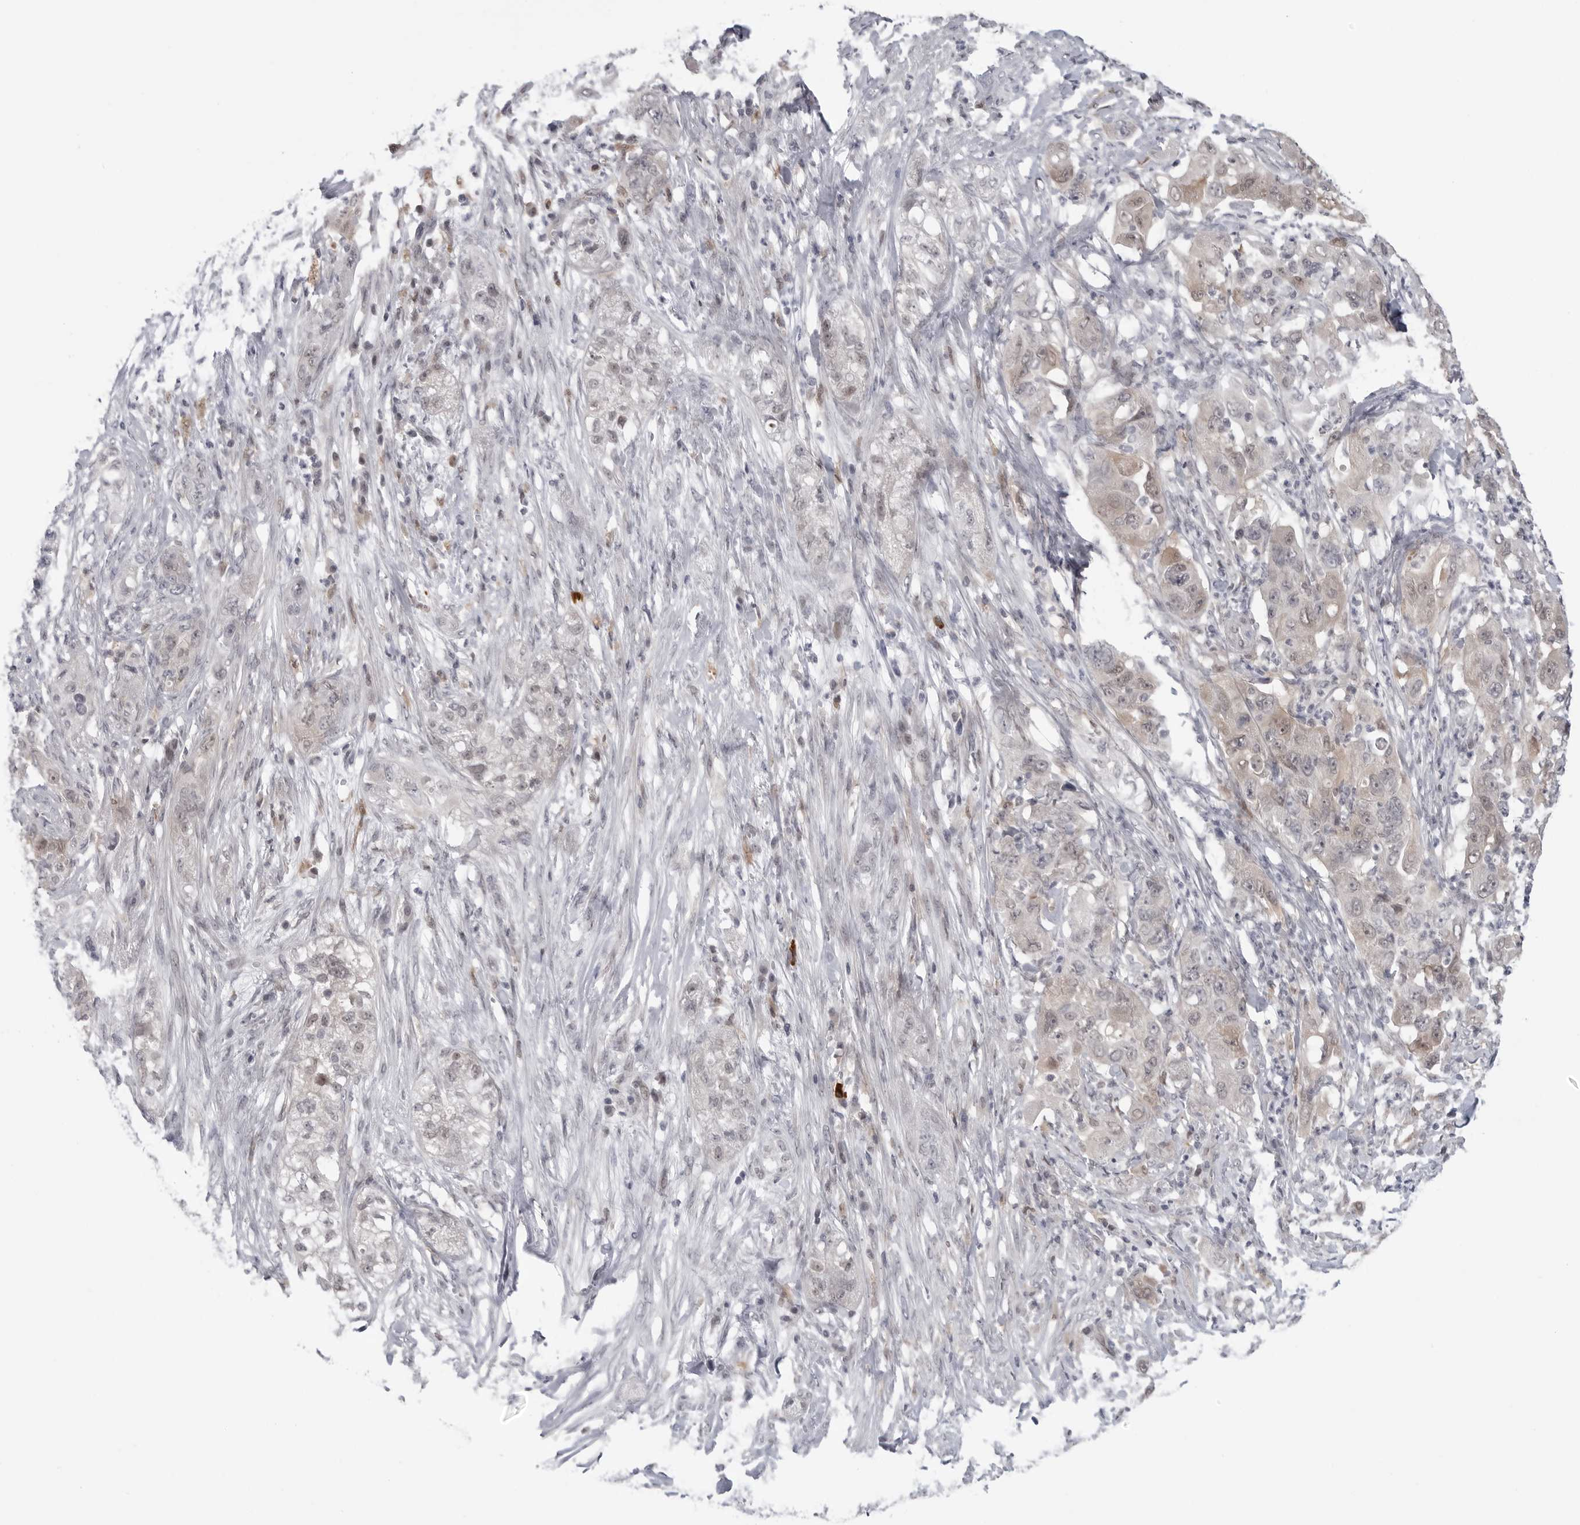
{"staining": {"intensity": "weak", "quantity": "25%-75%", "location": "nuclear"}, "tissue": "pancreatic cancer", "cell_type": "Tumor cells", "image_type": "cancer", "snomed": [{"axis": "morphology", "description": "Adenocarcinoma, NOS"}, {"axis": "topography", "description": "Pancreas"}], "caption": "This is an image of immunohistochemistry (IHC) staining of pancreatic adenocarcinoma, which shows weak positivity in the nuclear of tumor cells.", "gene": "PNPO", "patient": {"sex": "female", "age": 78}}